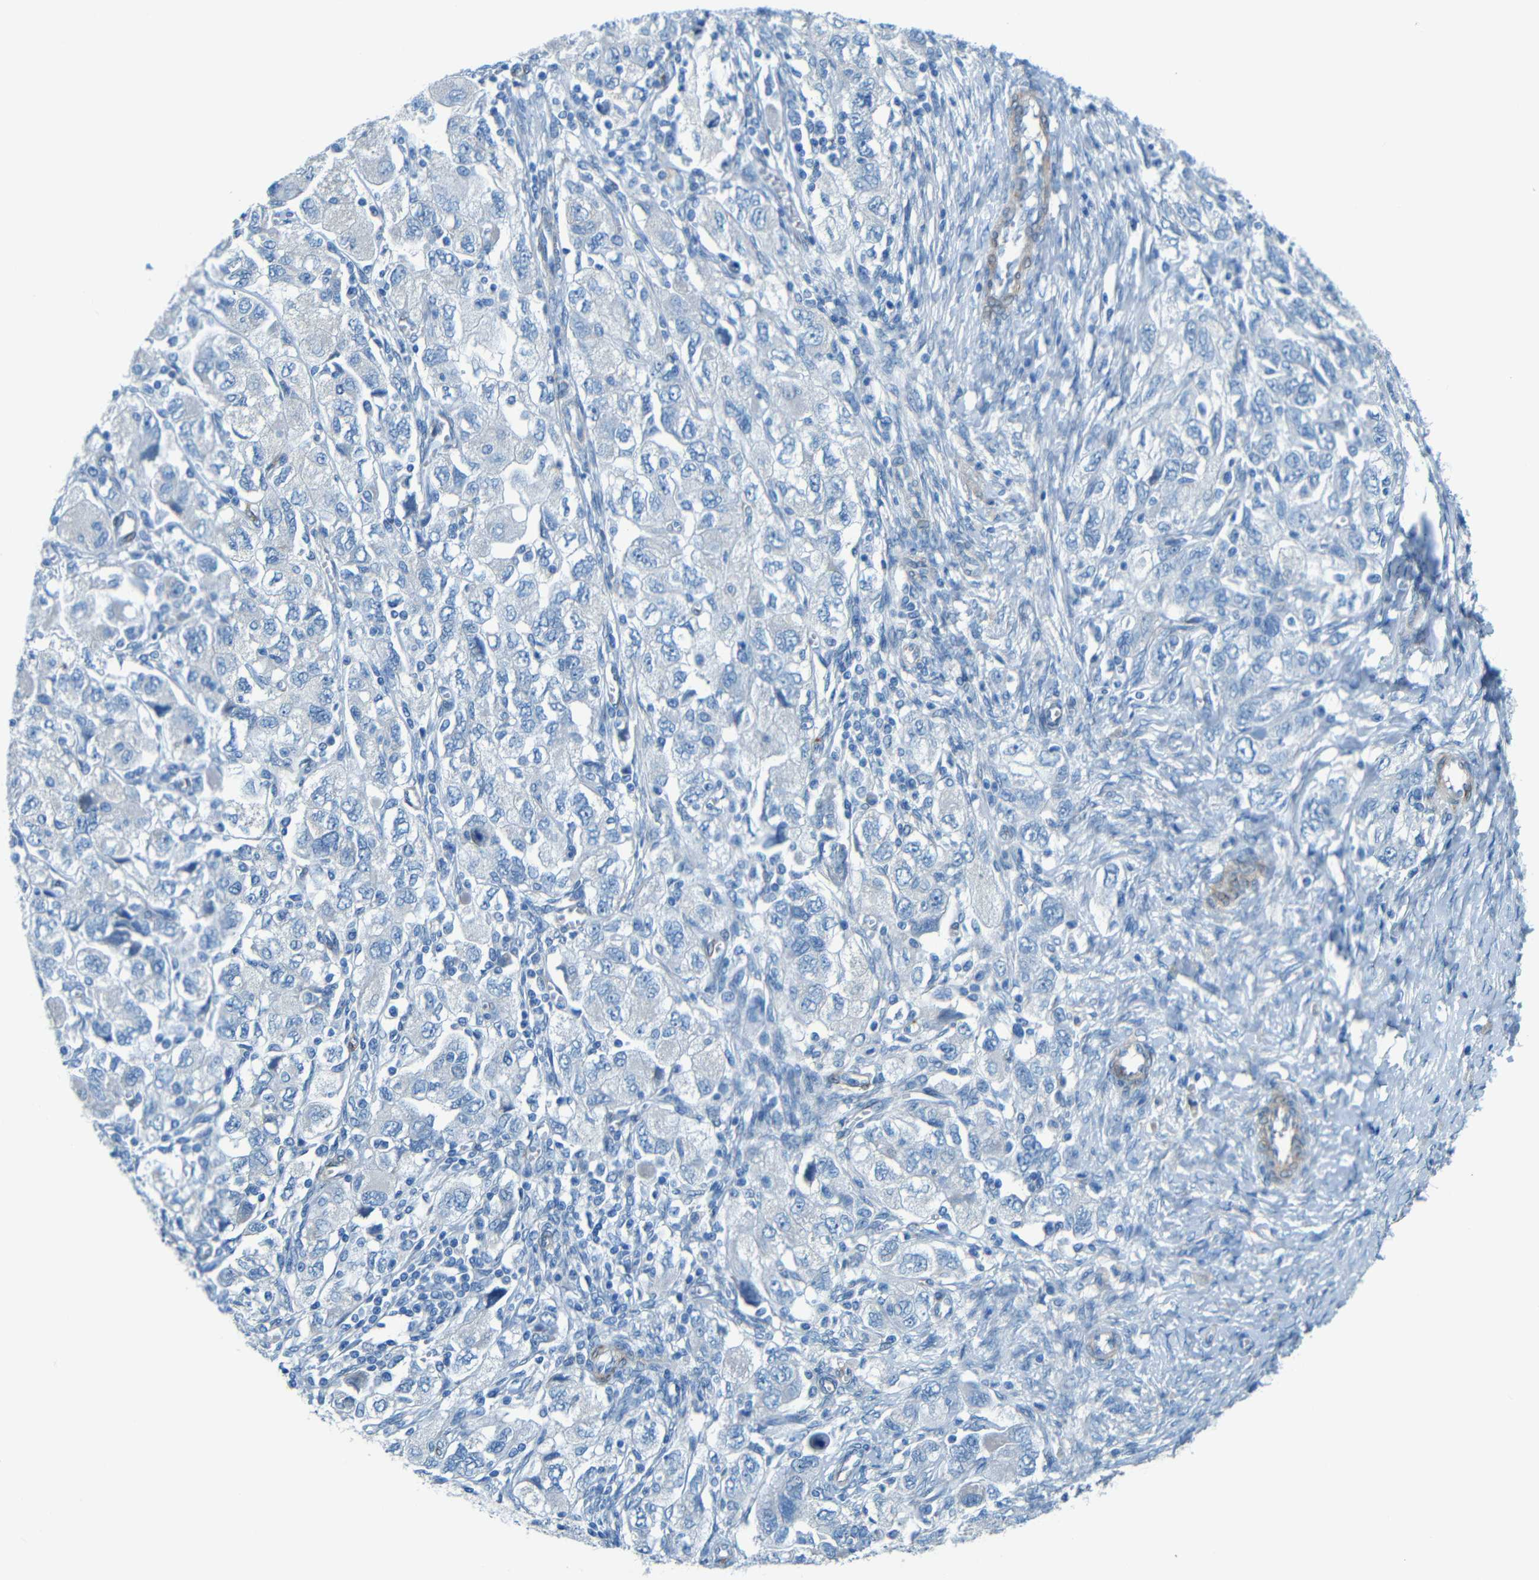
{"staining": {"intensity": "negative", "quantity": "none", "location": "none"}, "tissue": "ovarian cancer", "cell_type": "Tumor cells", "image_type": "cancer", "snomed": [{"axis": "morphology", "description": "Carcinoma, NOS"}, {"axis": "morphology", "description": "Cystadenocarcinoma, serous, NOS"}, {"axis": "topography", "description": "Ovary"}], "caption": "Ovarian serous cystadenocarcinoma was stained to show a protein in brown. There is no significant staining in tumor cells.", "gene": "MAP2", "patient": {"sex": "female", "age": 69}}